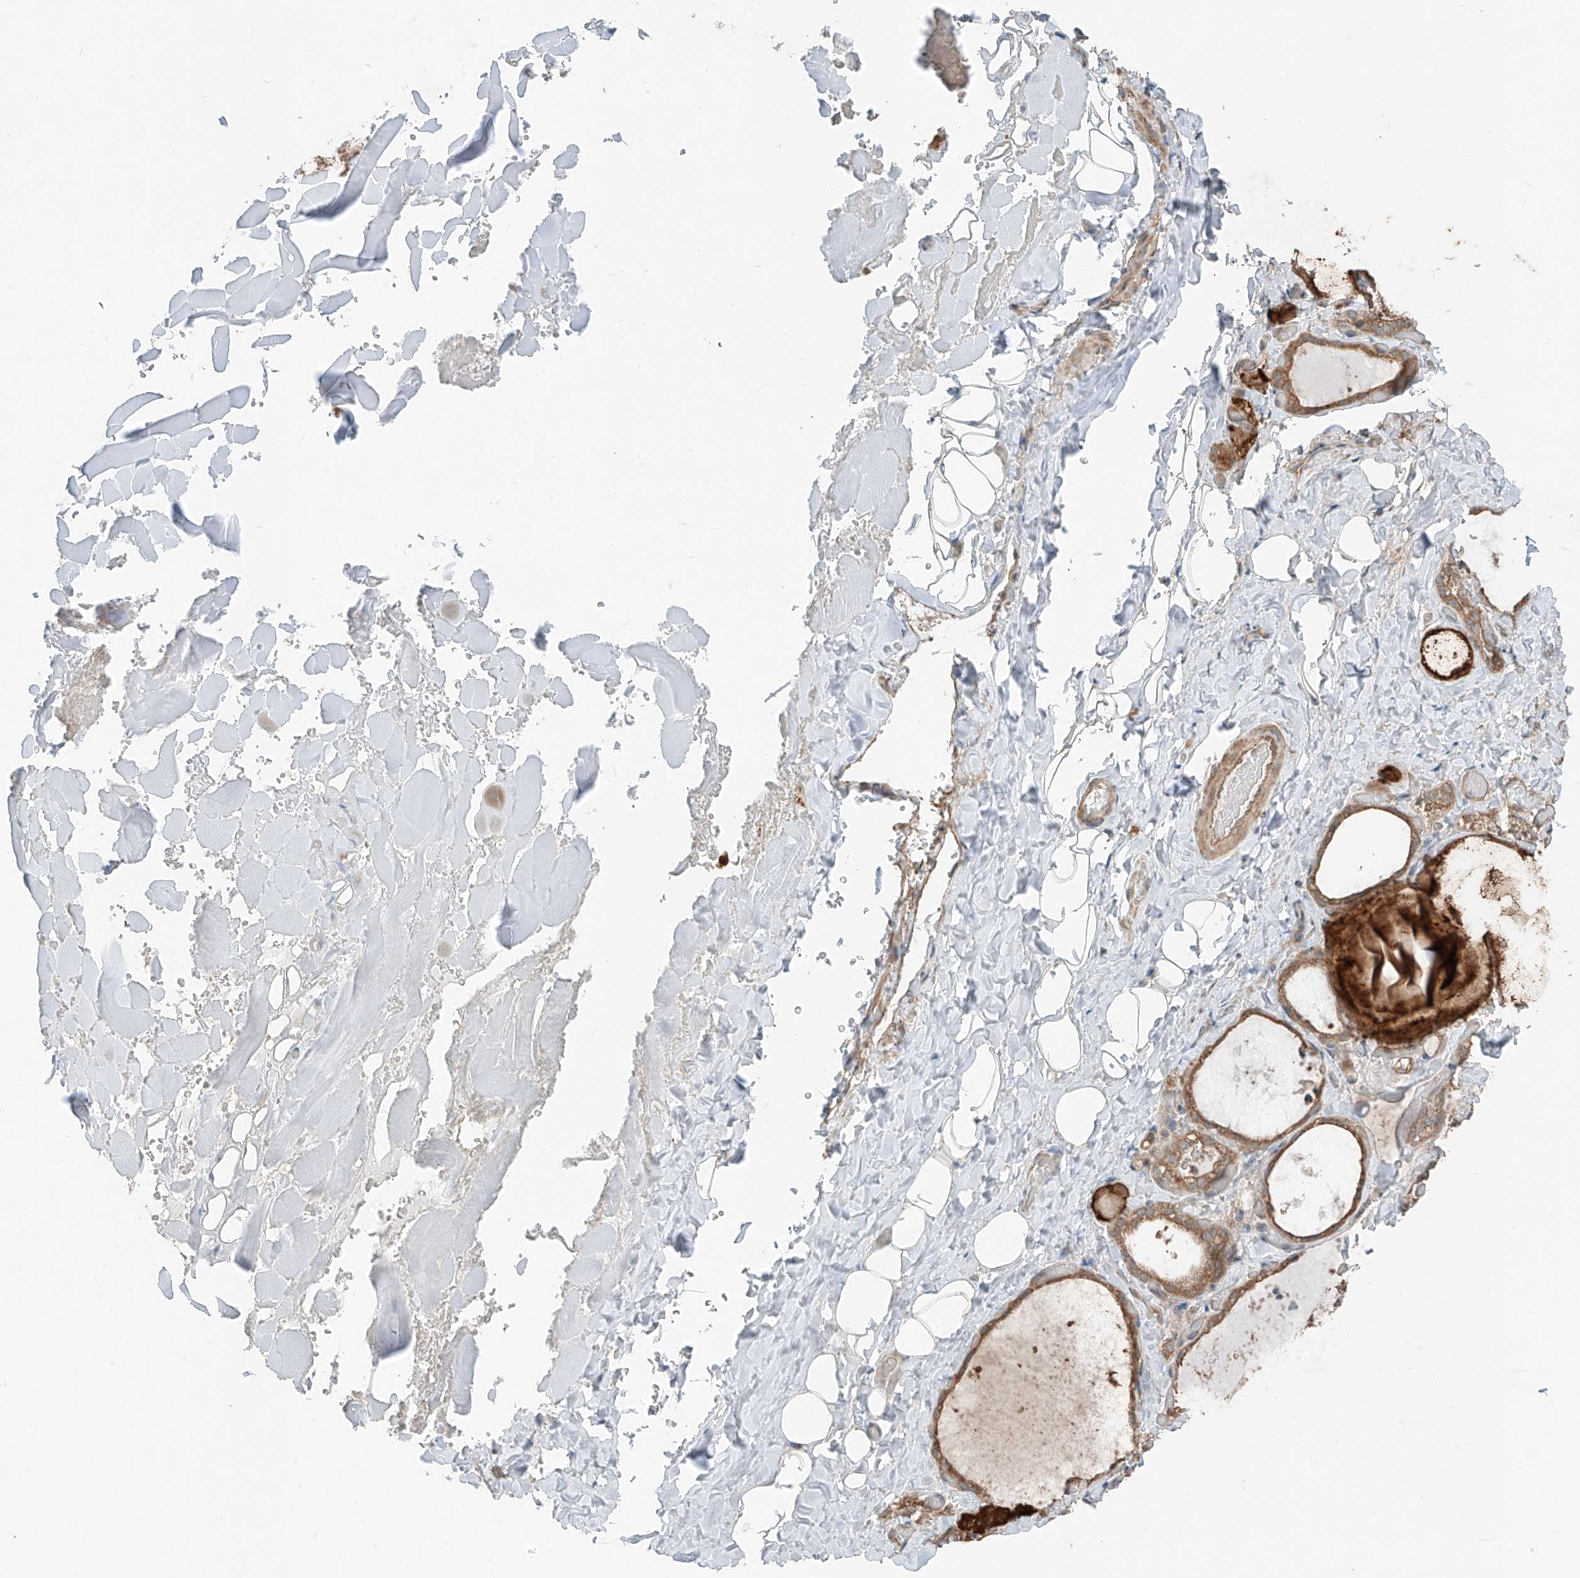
{"staining": {"intensity": "moderate", "quantity": ">75%", "location": "cytoplasmic/membranous"}, "tissue": "thyroid gland", "cell_type": "Glandular cells", "image_type": "normal", "snomed": [{"axis": "morphology", "description": "Normal tissue, NOS"}, {"axis": "topography", "description": "Thyroid gland"}], "caption": "Approximately >75% of glandular cells in unremarkable thyroid gland exhibit moderate cytoplasmic/membranous protein positivity as visualized by brown immunohistochemical staining.", "gene": "CEP162", "patient": {"sex": "female", "age": 44}}